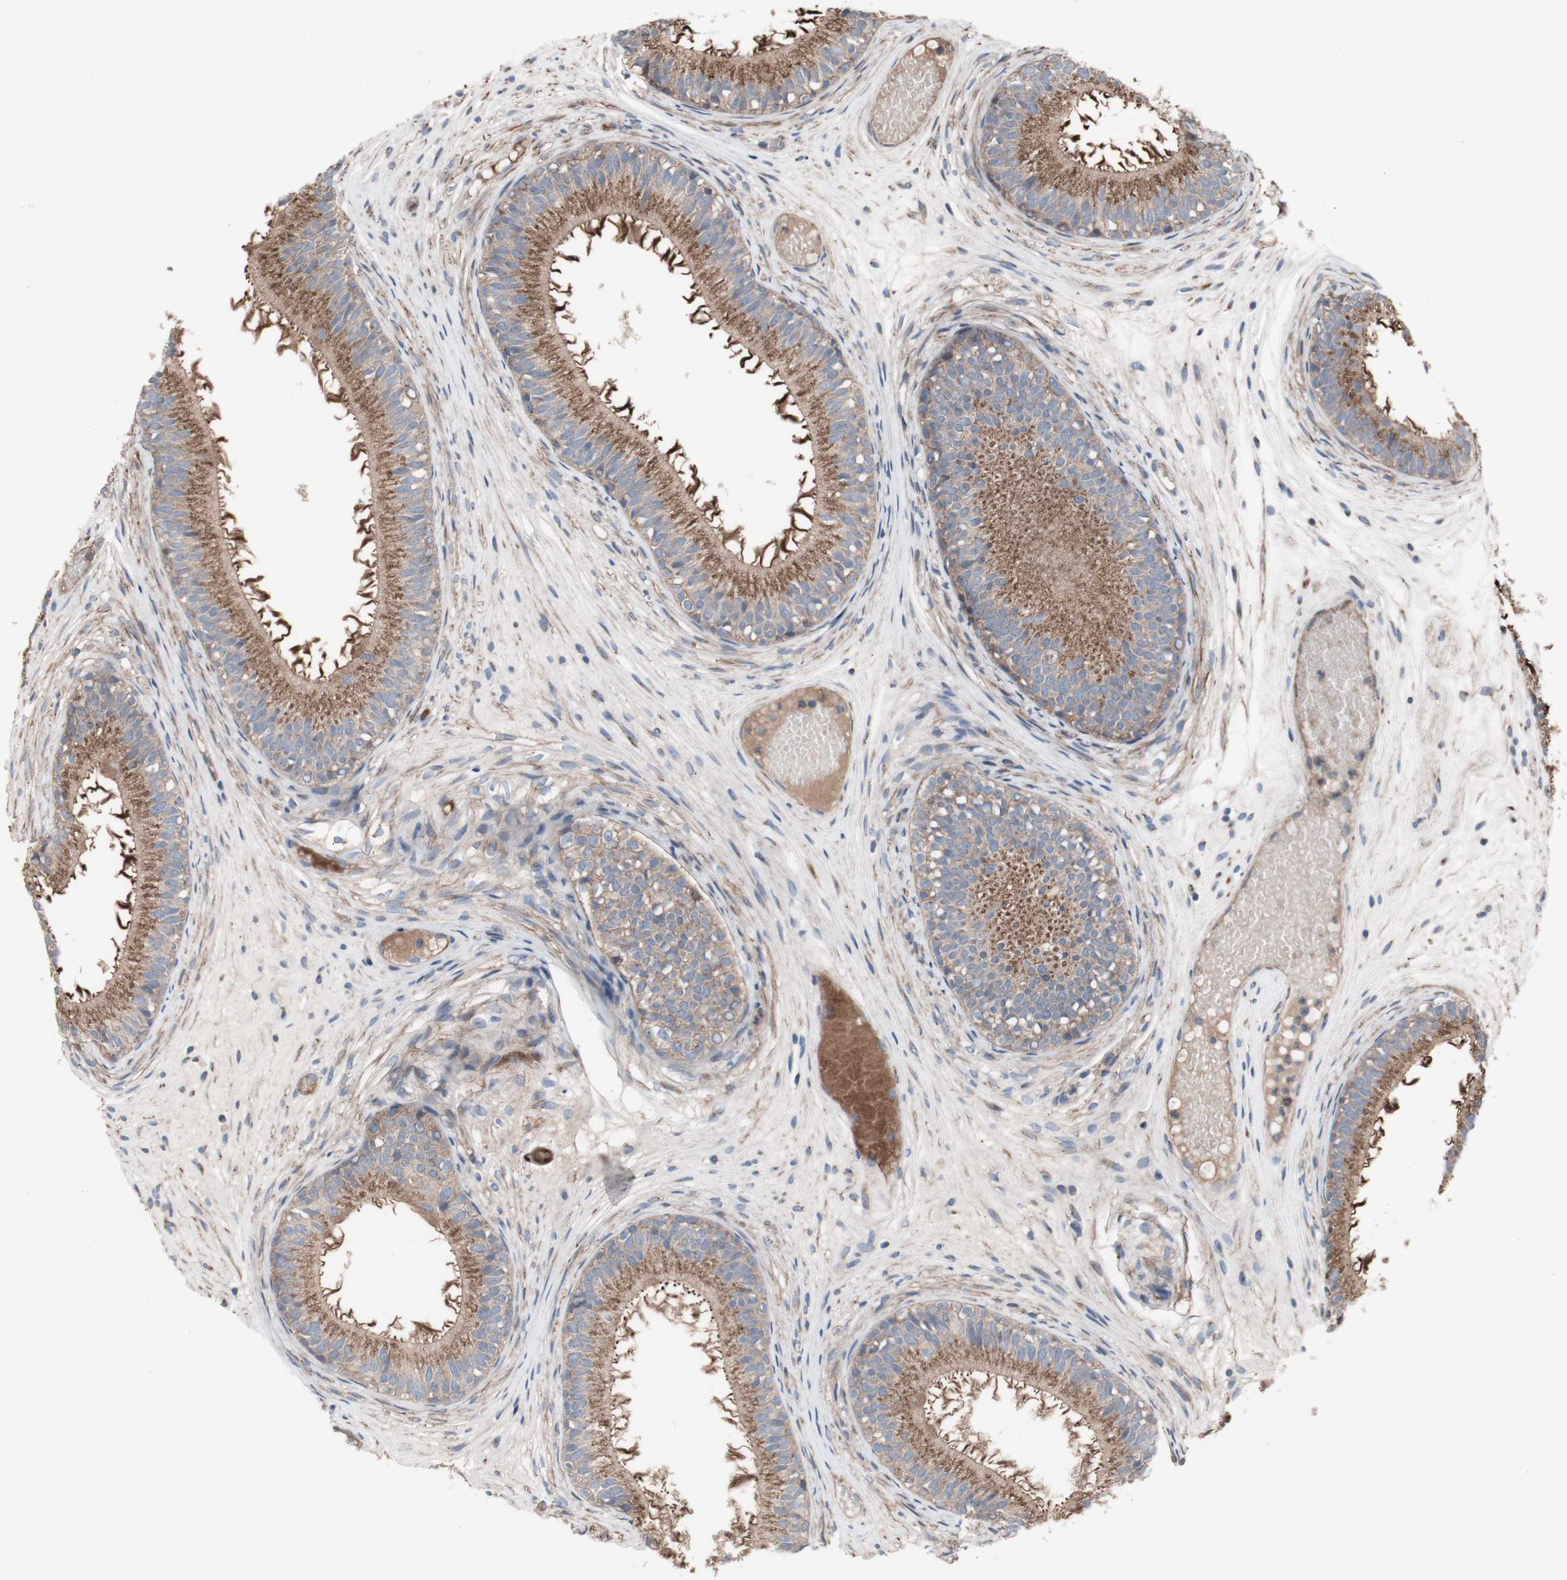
{"staining": {"intensity": "moderate", "quantity": ">75%", "location": "cytoplasmic/membranous"}, "tissue": "epididymis", "cell_type": "Glandular cells", "image_type": "normal", "snomed": [{"axis": "morphology", "description": "Normal tissue, NOS"}, {"axis": "morphology", "description": "Atrophy, NOS"}, {"axis": "topography", "description": "Testis"}, {"axis": "topography", "description": "Epididymis"}], "caption": "Moderate cytoplasmic/membranous protein expression is identified in approximately >75% of glandular cells in epididymis.", "gene": "COPB1", "patient": {"sex": "male", "age": 18}}